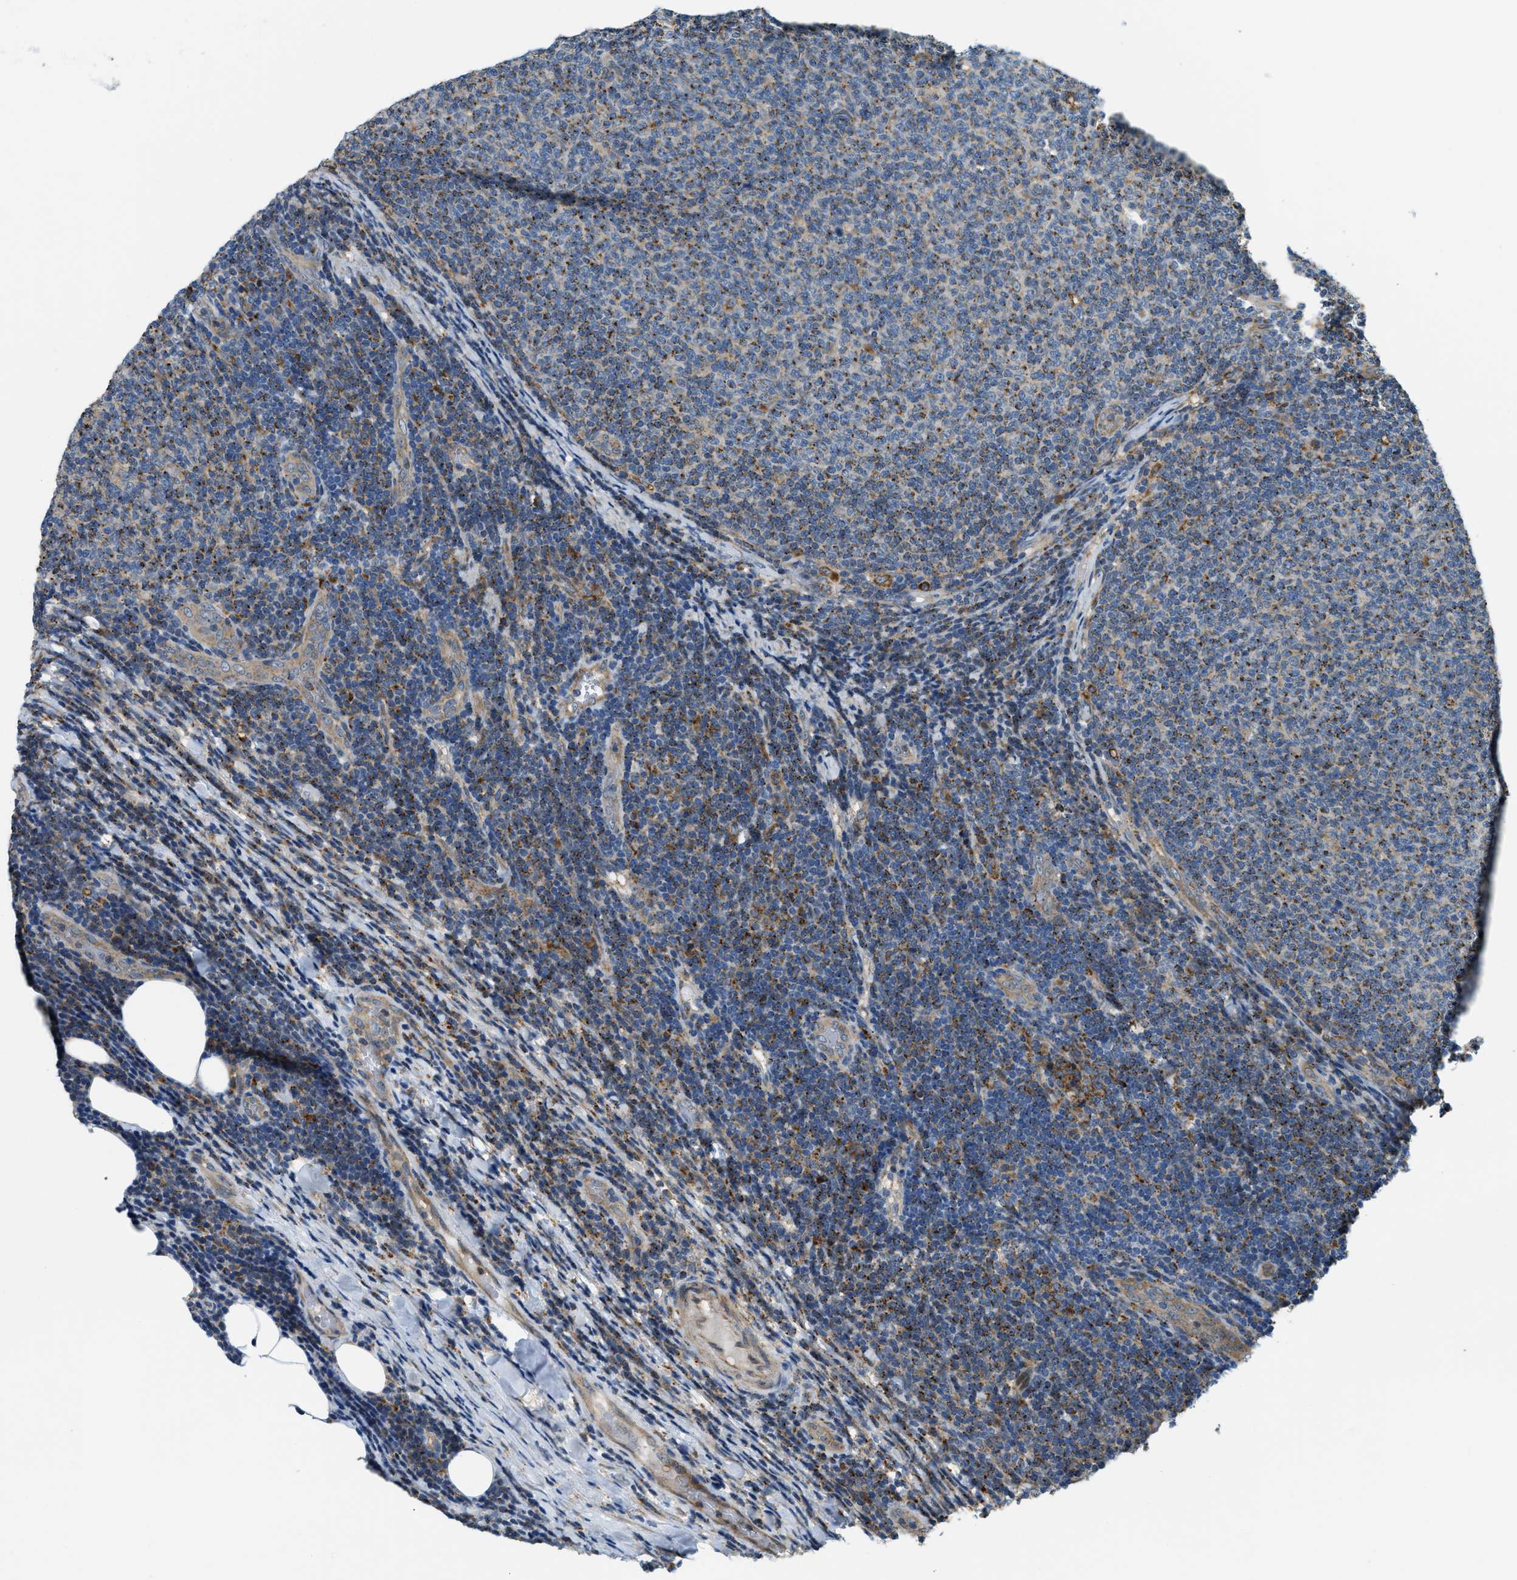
{"staining": {"intensity": "moderate", "quantity": "<25%", "location": "cytoplasmic/membranous"}, "tissue": "lymphoma", "cell_type": "Tumor cells", "image_type": "cancer", "snomed": [{"axis": "morphology", "description": "Malignant lymphoma, non-Hodgkin's type, Low grade"}, {"axis": "topography", "description": "Lymph node"}], "caption": "The micrograph reveals a brown stain indicating the presence of a protein in the cytoplasmic/membranous of tumor cells in lymphoma.", "gene": "STARD3NL", "patient": {"sex": "male", "age": 66}}